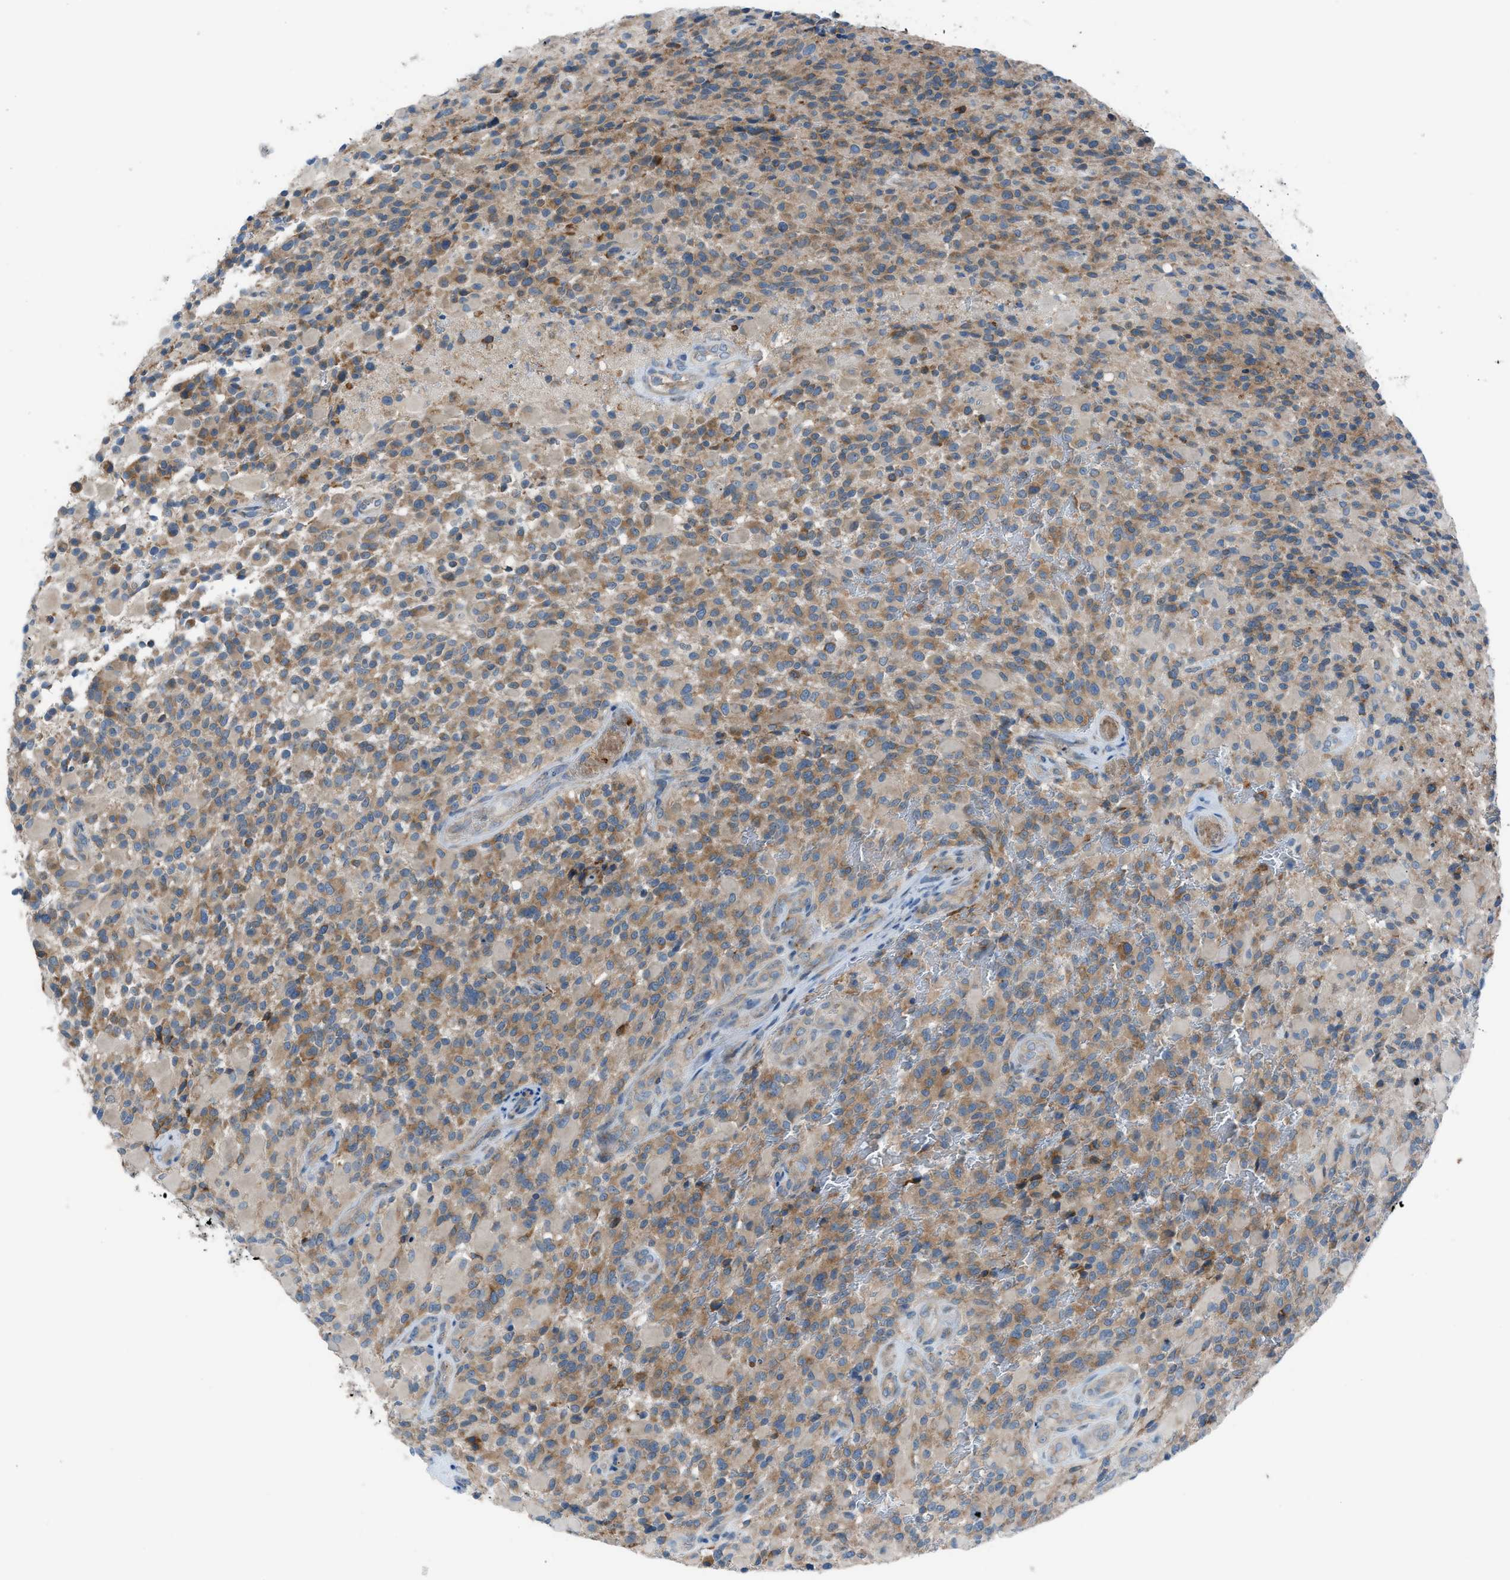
{"staining": {"intensity": "moderate", "quantity": "25%-75%", "location": "cytoplasmic/membranous"}, "tissue": "glioma", "cell_type": "Tumor cells", "image_type": "cancer", "snomed": [{"axis": "morphology", "description": "Glioma, malignant, High grade"}, {"axis": "topography", "description": "Brain"}], "caption": "Immunohistochemical staining of glioma exhibits medium levels of moderate cytoplasmic/membranous protein positivity in approximately 25%-75% of tumor cells.", "gene": "HEG1", "patient": {"sex": "male", "age": 71}}